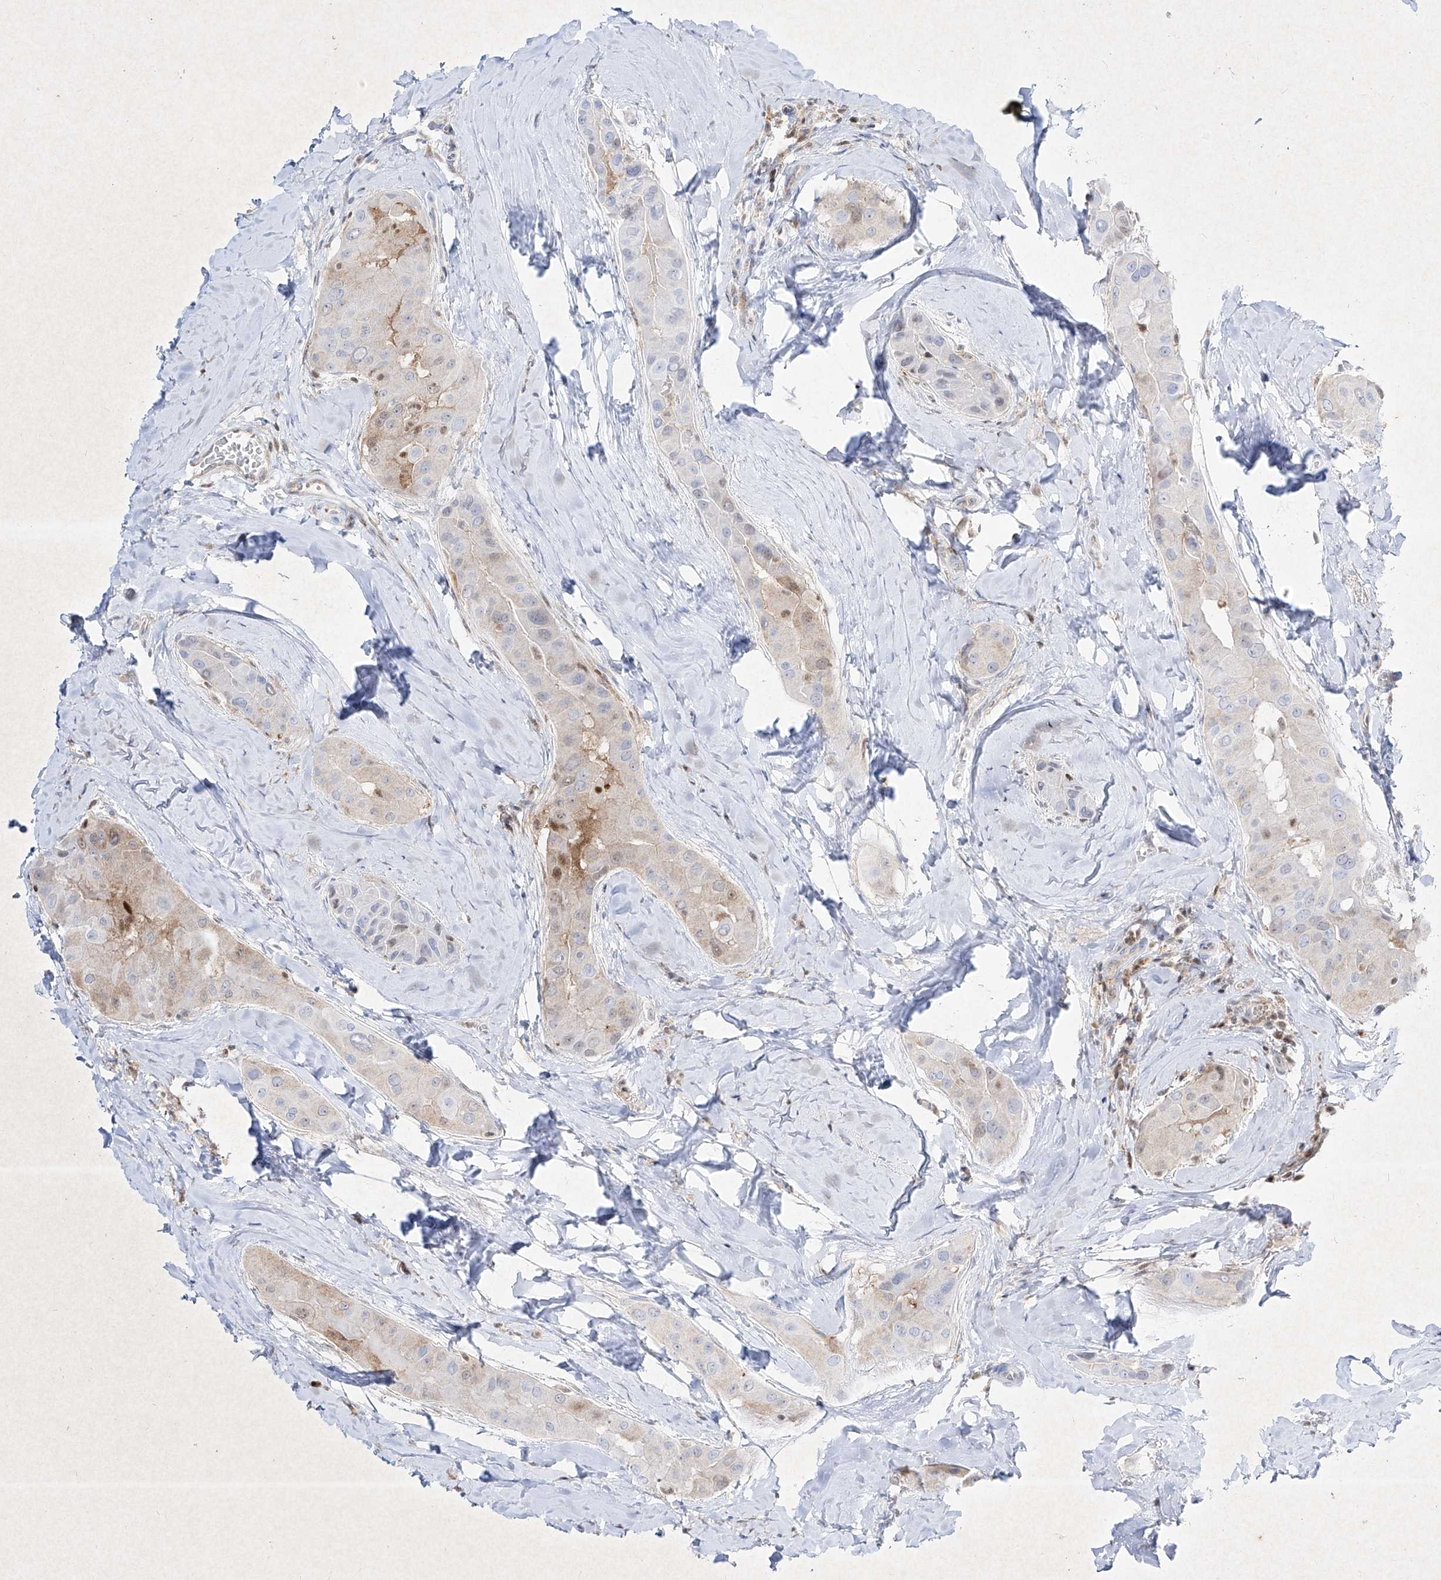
{"staining": {"intensity": "moderate", "quantity": "<25%", "location": "cytoplasmic/membranous,nuclear"}, "tissue": "thyroid cancer", "cell_type": "Tumor cells", "image_type": "cancer", "snomed": [{"axis": "morphology", "description": "Papillary adenocarcinoma, NOS"}, {"axis": "topography", "description": "Thyroid gland"}], "caption": "Thyroid papillary adenocarcinoma stained with DAB (3,3'-diaminobenzidine) immunohistochemistry (IHC) shows low levels of moderate cytoplasmic/membranous and nuclear expression in approximately <25% of tumor cells.", "gene": "PSMB10", "patient": {"sex": "male", "age": 33}}